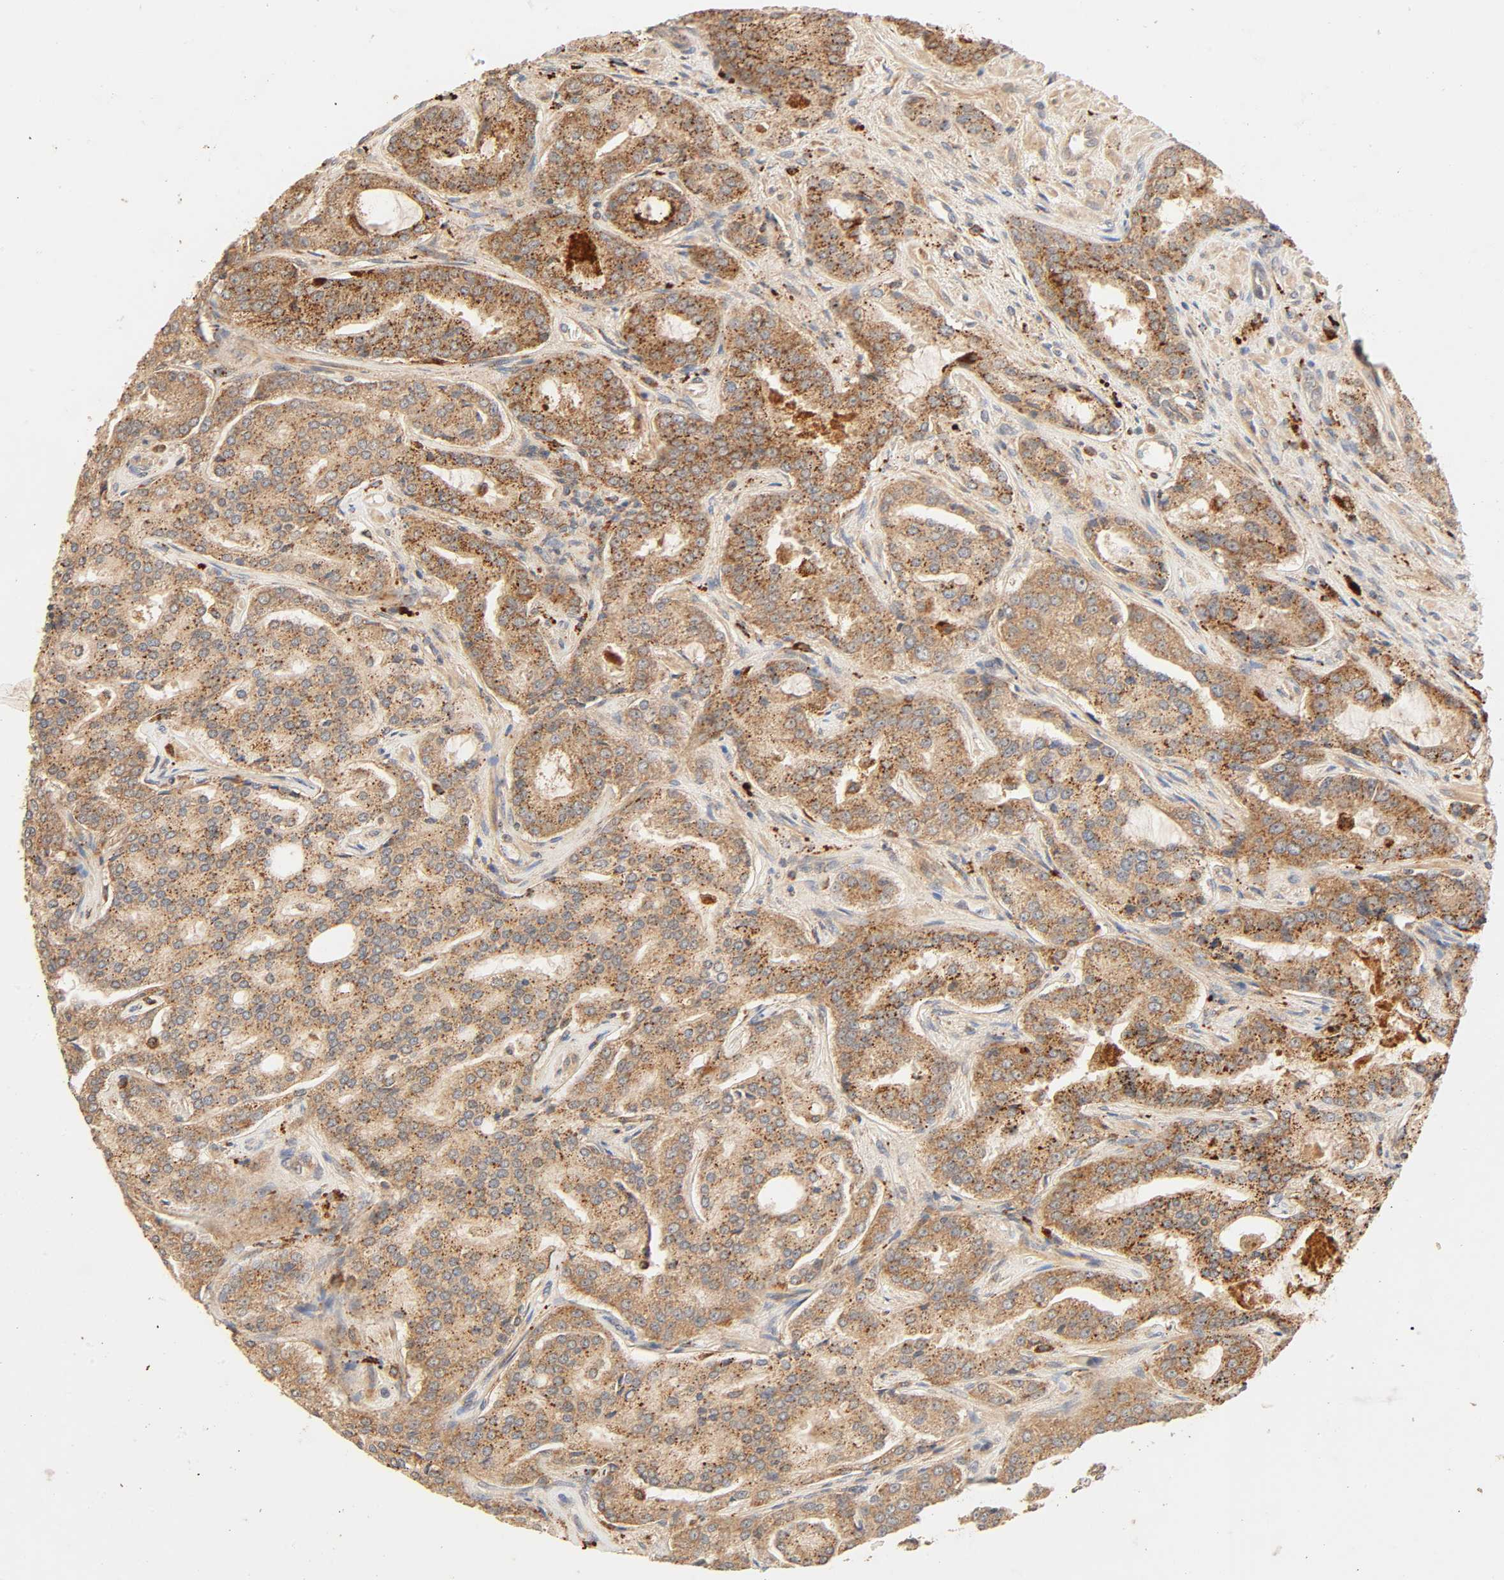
{"staining": {"intensity": "moderate", "quantity": ">75%", "location": "cytoplasmic/membranous"}, "tissue": "prostate cancer", "cell_type": "Tumor cells", "image_type": "cancer", "snomed": [{"axis": "morphology", "description": "Adenocarcinoma, High grade"}, {"axis": "topography", "description": "Prostate"}], "caption": "High-magnification brightfield microscopy of prostate cancer stained with DAB (brown) and counterstained with hematoxylin (blue). tumor cells exhibit moderate cytoplasmic/membranous staining is seen in approximately>75% of cells. The protein is stained brown, and the nuclei are stained in blue (DAB (3,3'-diaminobenzidine) IHC with brightfield microscopy, high magnification).", "gene": "MAPK6", "patient": {"sex": "male", "age": 72}}